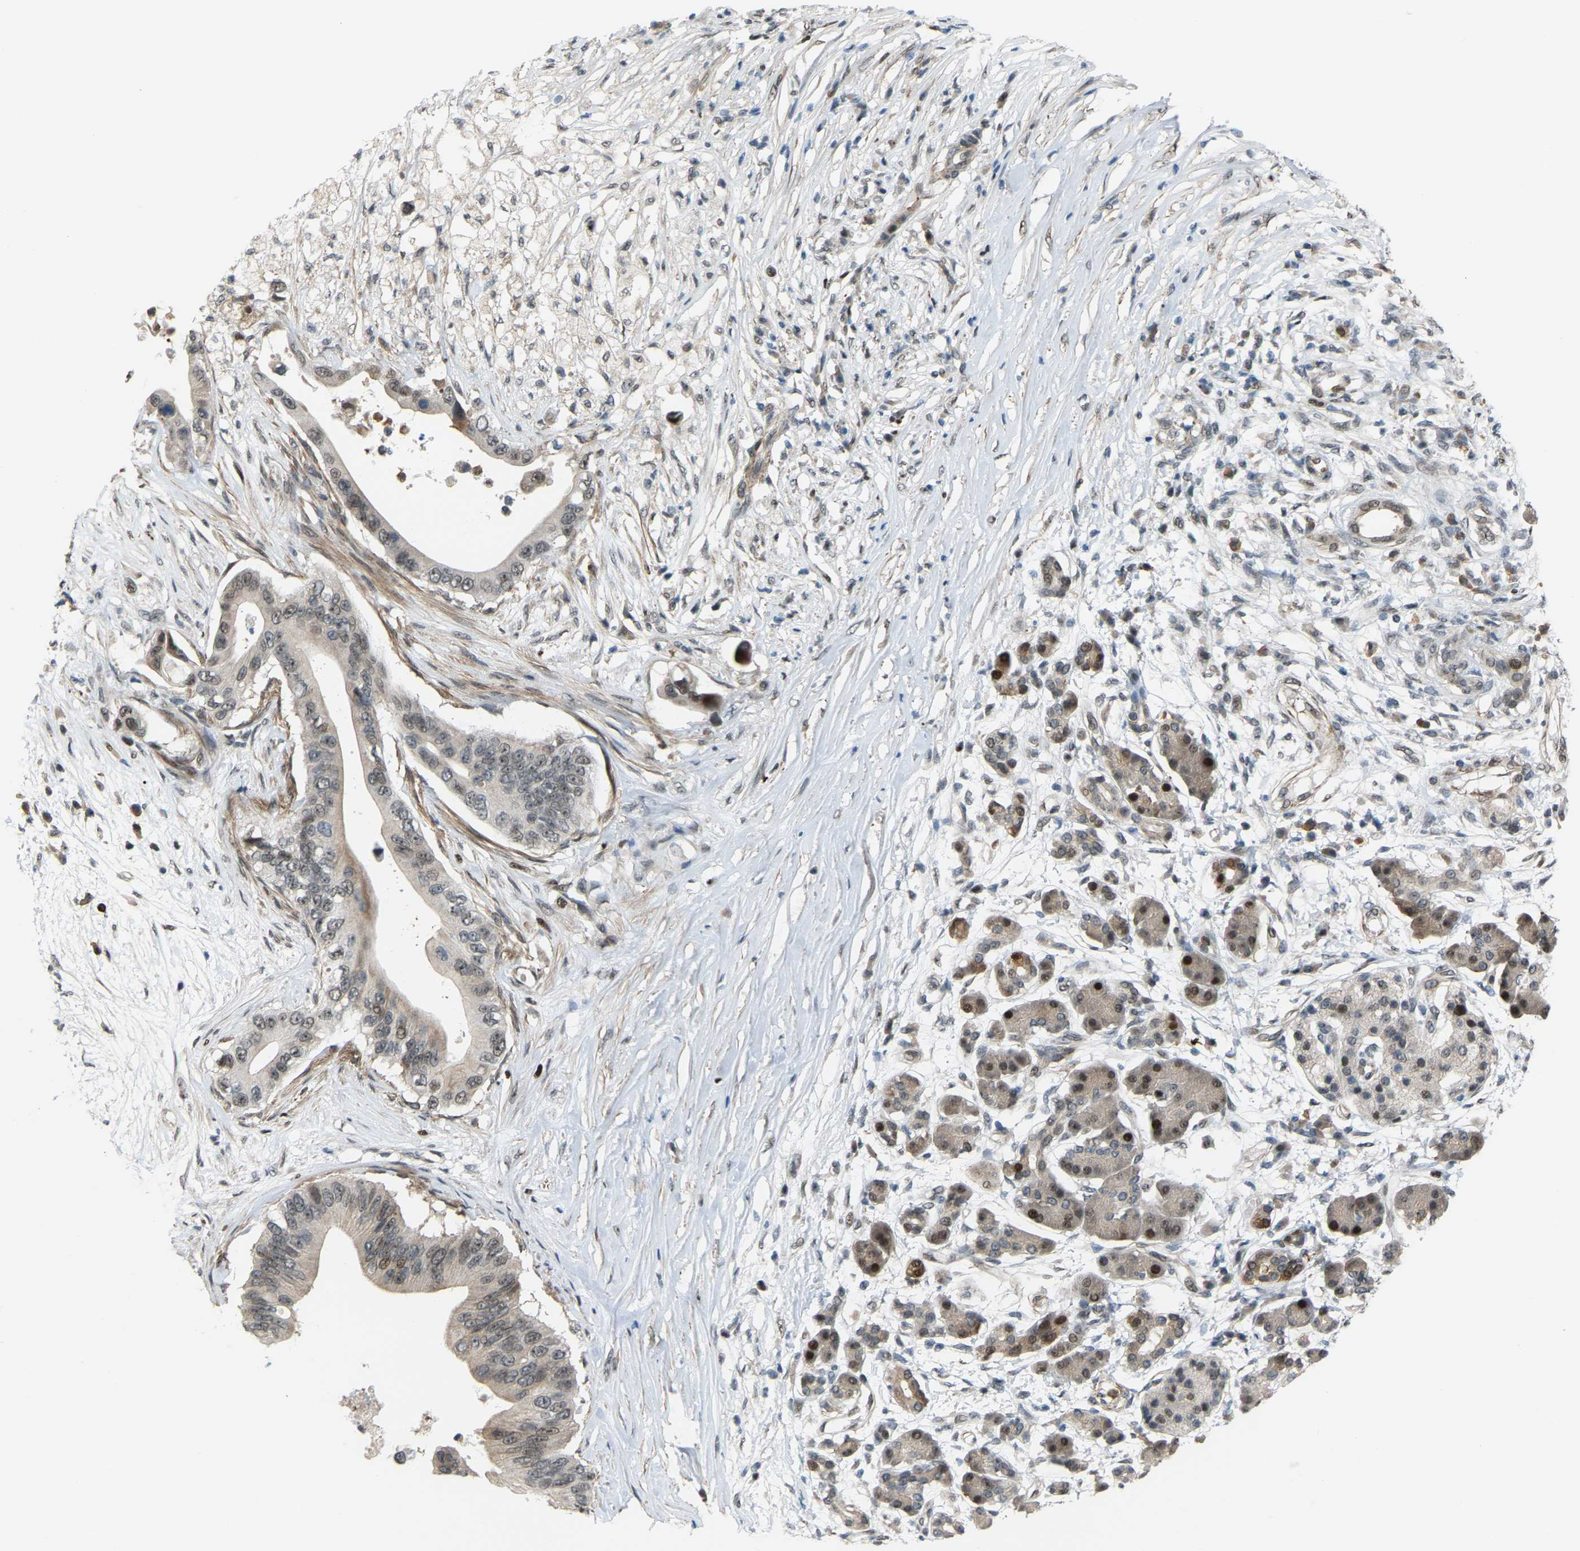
{"staining": {"intensity": "weak", "quantity": "<25%", "location": "nuclear"}, "tissue": "pancreatic cancer", "cell_type": "Tumor cells", "image_type": "cancer", "snomed": [{"axis": "morphology", "description": "Adenocarcinoma, NOS"}, {"axis": "topography", "description": "Pancreas"}], "caption": "Adenocarcinoma (pancreatic) stained for a protein using IHC demonstrates no staining tumor cells.", "gene": "CROT", "patient": {"sex": "male", "age": 77}}